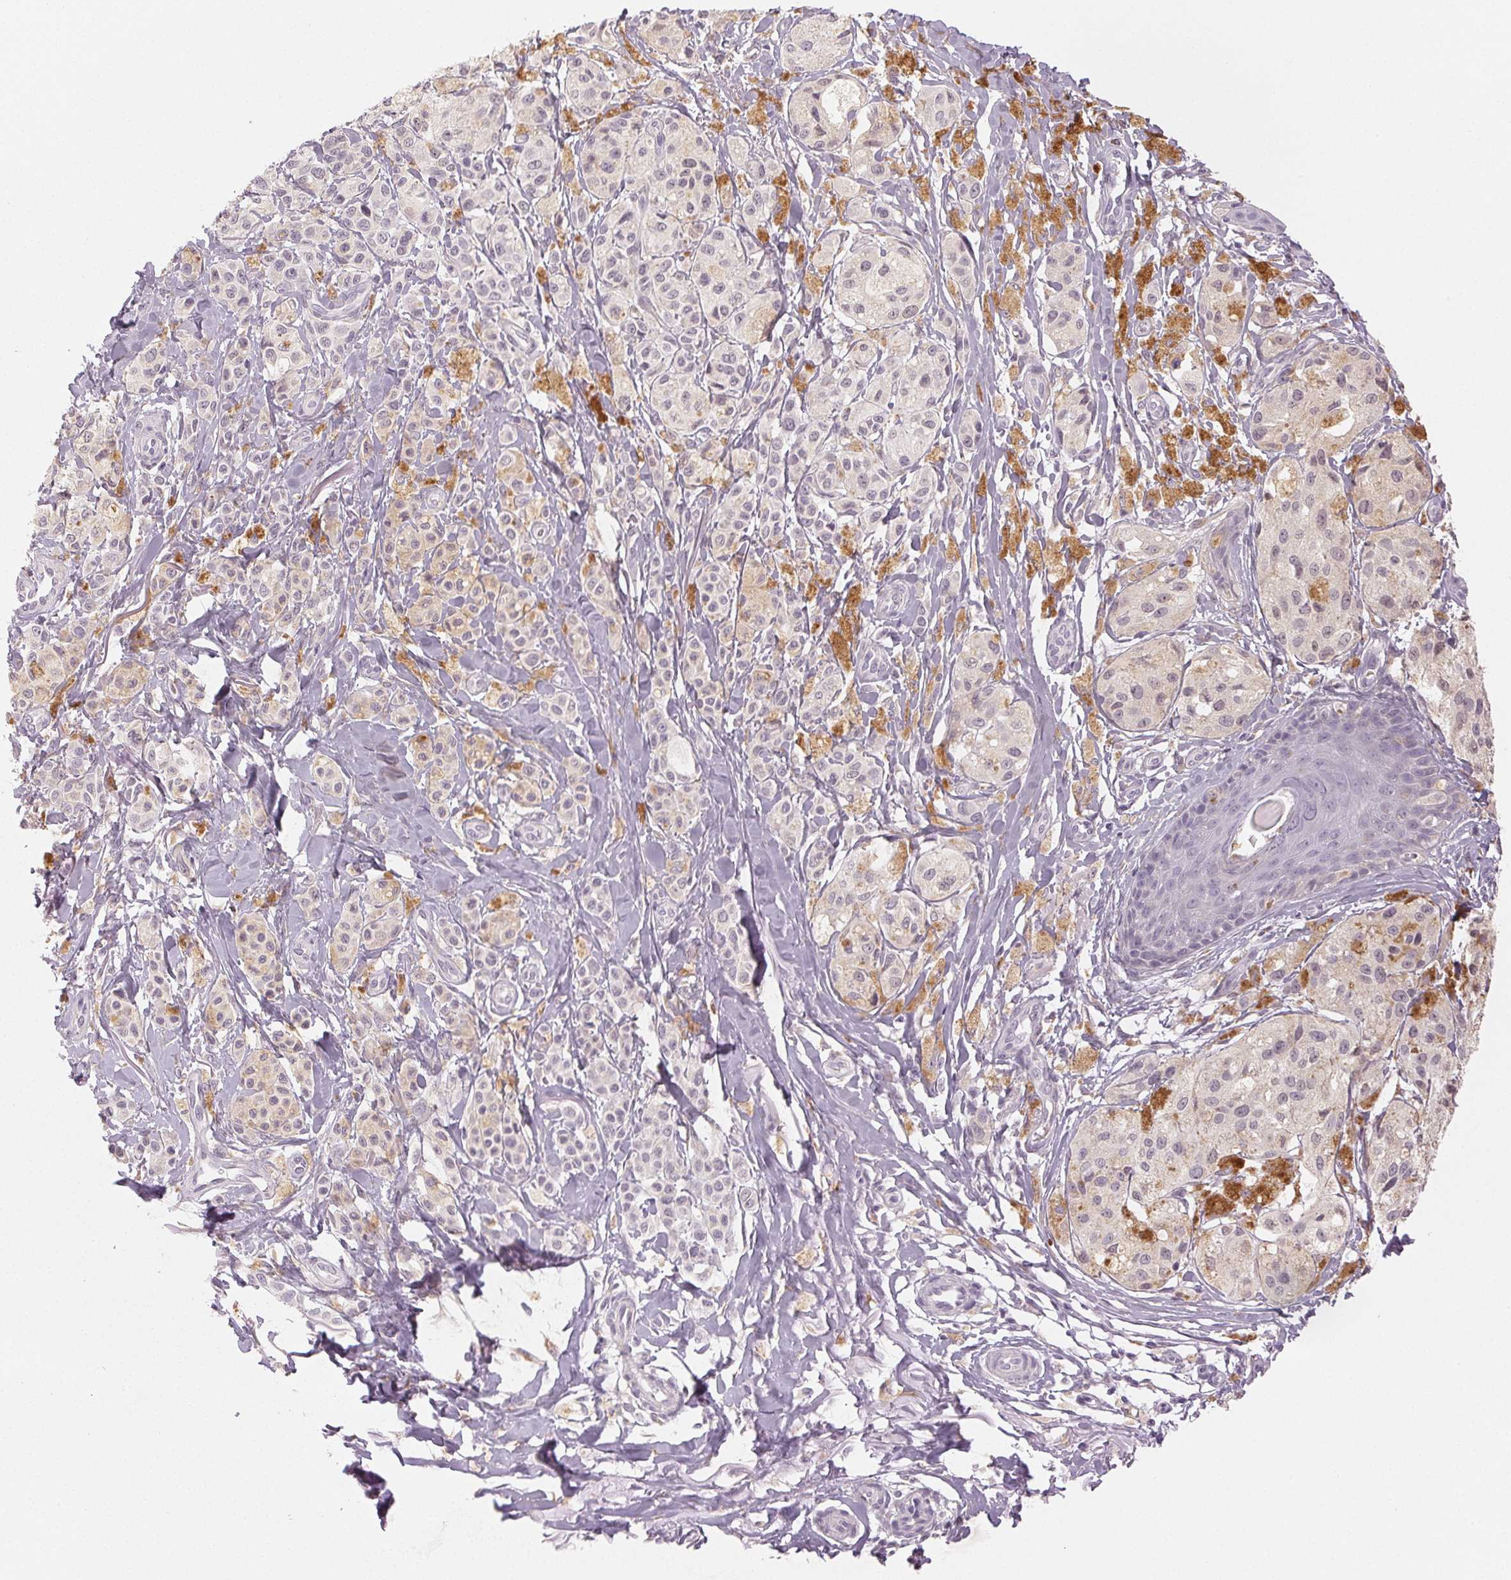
{"staining": {"intensity": "negative", "quantity": "none", "location": "none"}, "tissue": "melanoma", "cell_type": "Tumor cells", "image_type": "cancer", "snomed": [{"axis": "morphology", "description": "Malignant melanoma, NOS"}, {"axis": "topography", "description": "Skin"}], "caption": "Immunohistochemistry (IHC) photomicrograph of melanoma stained for a protein (brown), which exhibits no staining in tumor cells.", "gene": "MAP1LC3A", "patient": {"sex": "female", "age": 80}}